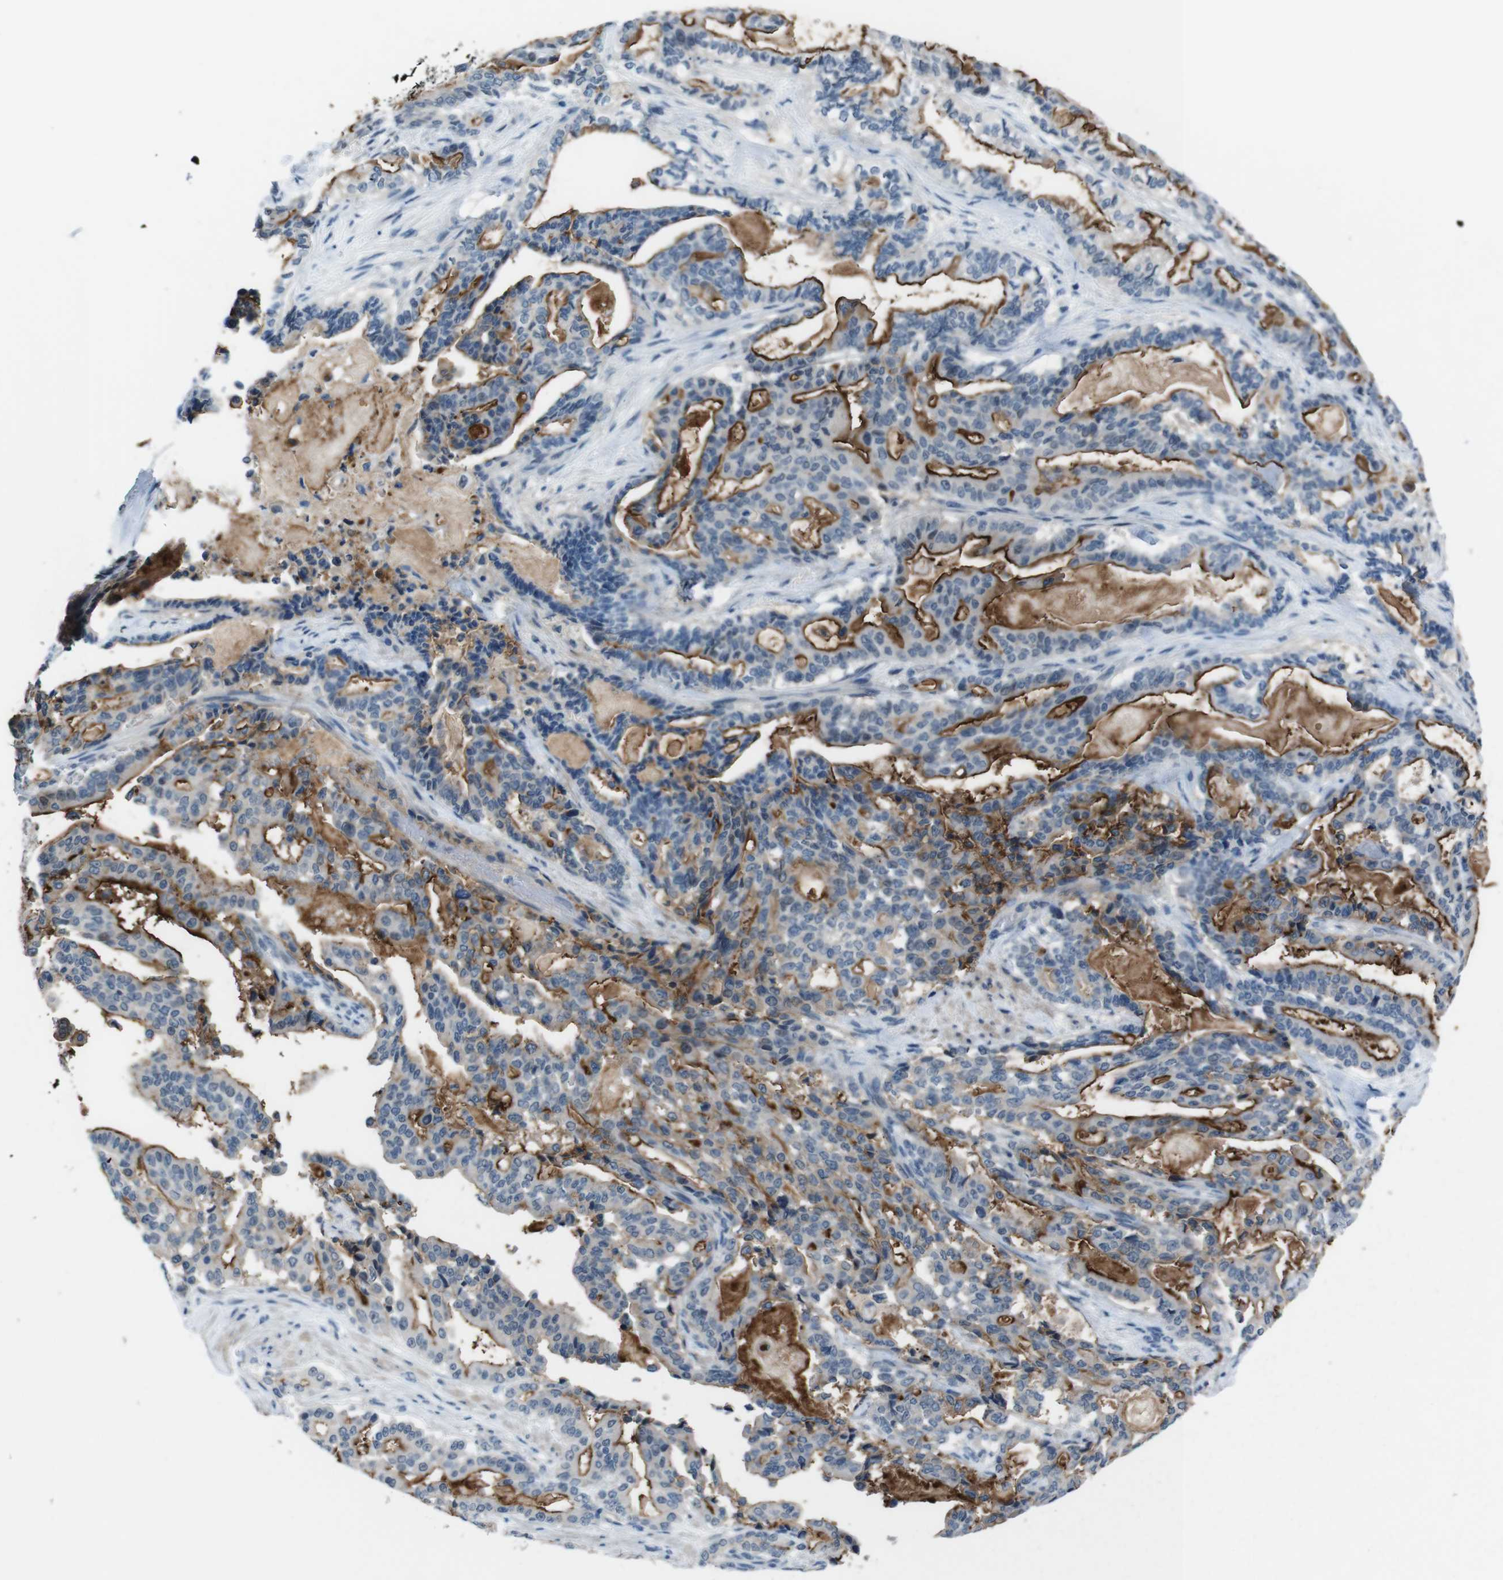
{"staining": {"intensity": "strong", "quantity": "25%-75%", "location": "cytoplasmic/membranous"}, "tissue": "pancreatic cancer", "cell_type": "Tumor cells", "image_type": "cancer", "snomed": [{"axis": "morphology", "description": "Adenocarcinoma, NOS"}, {"axis": "topography", "description": "Pancreas"}], "caption": "Human pancreatic adenocarcinoma stained for a protein (brown) displays strong cytoplasmic/membranous positive staining in approximately 25%-75% of tumor cells.", "gene": "CDHR2", "patient": {"sex": "male", "age": 63}}